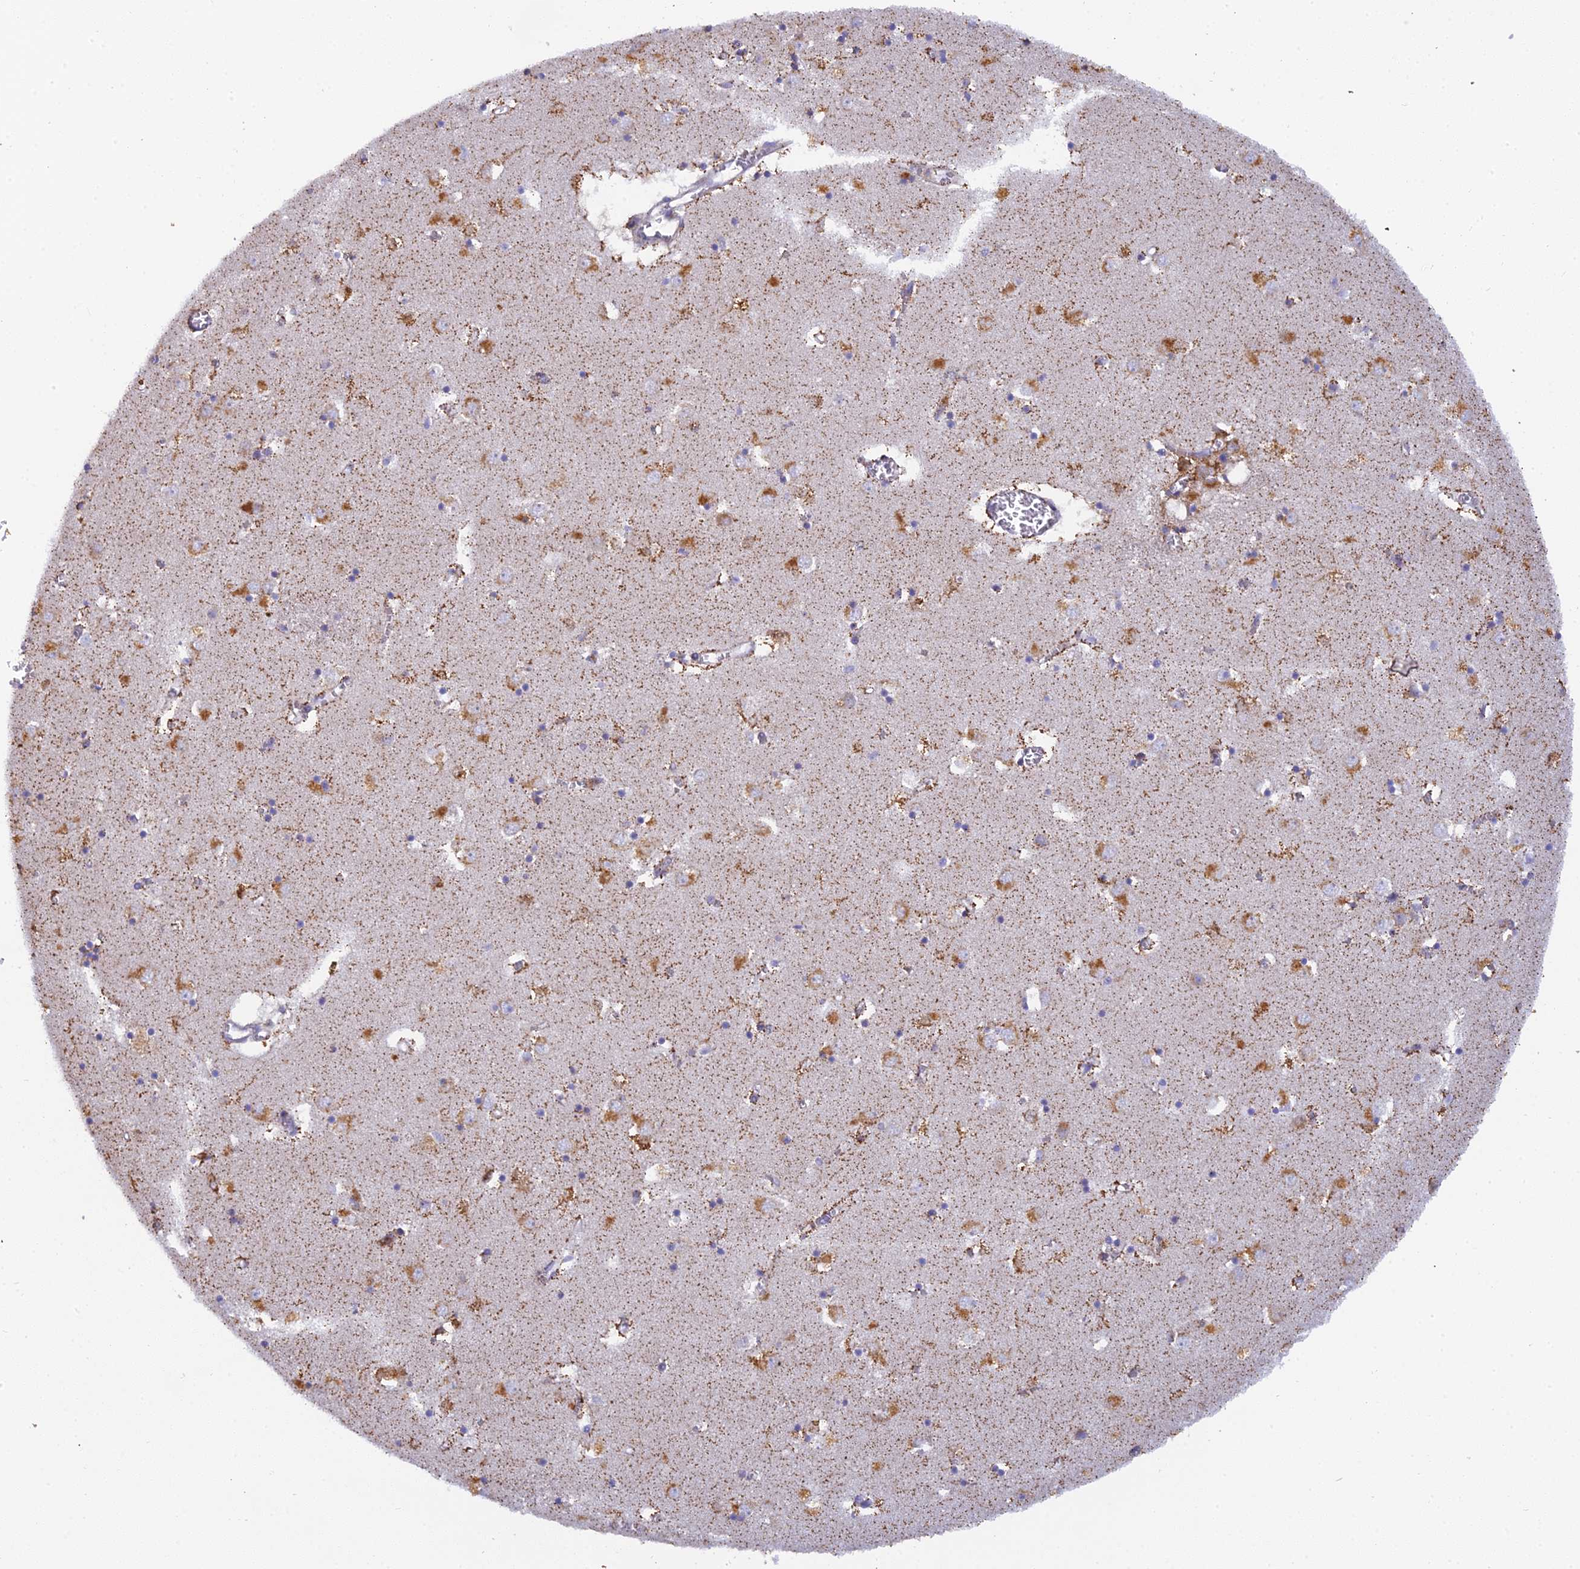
{"staining": {"intensity": "moderate", "quantity": "25%-75%", "location": "cytoplasmic/membranous"}, "tissue": "caudate", "cell_type": "Glial cells", "image_type": "normal", "snomed": [{"axis": "morphology", "description": "Normal tissue, NOS"}, {"axis": "topography", "description": "Lateral ventricle wall"}], "caption": "This photomicrograph displays immunohistochemistry (IHC) staining of normal human caudate, with medium moderate cytoplasmic/membranous expression in approximately 25%-75% of glial cells.", "gene": "CLCN7", "patient": {"sex": "male", "age": 70}}